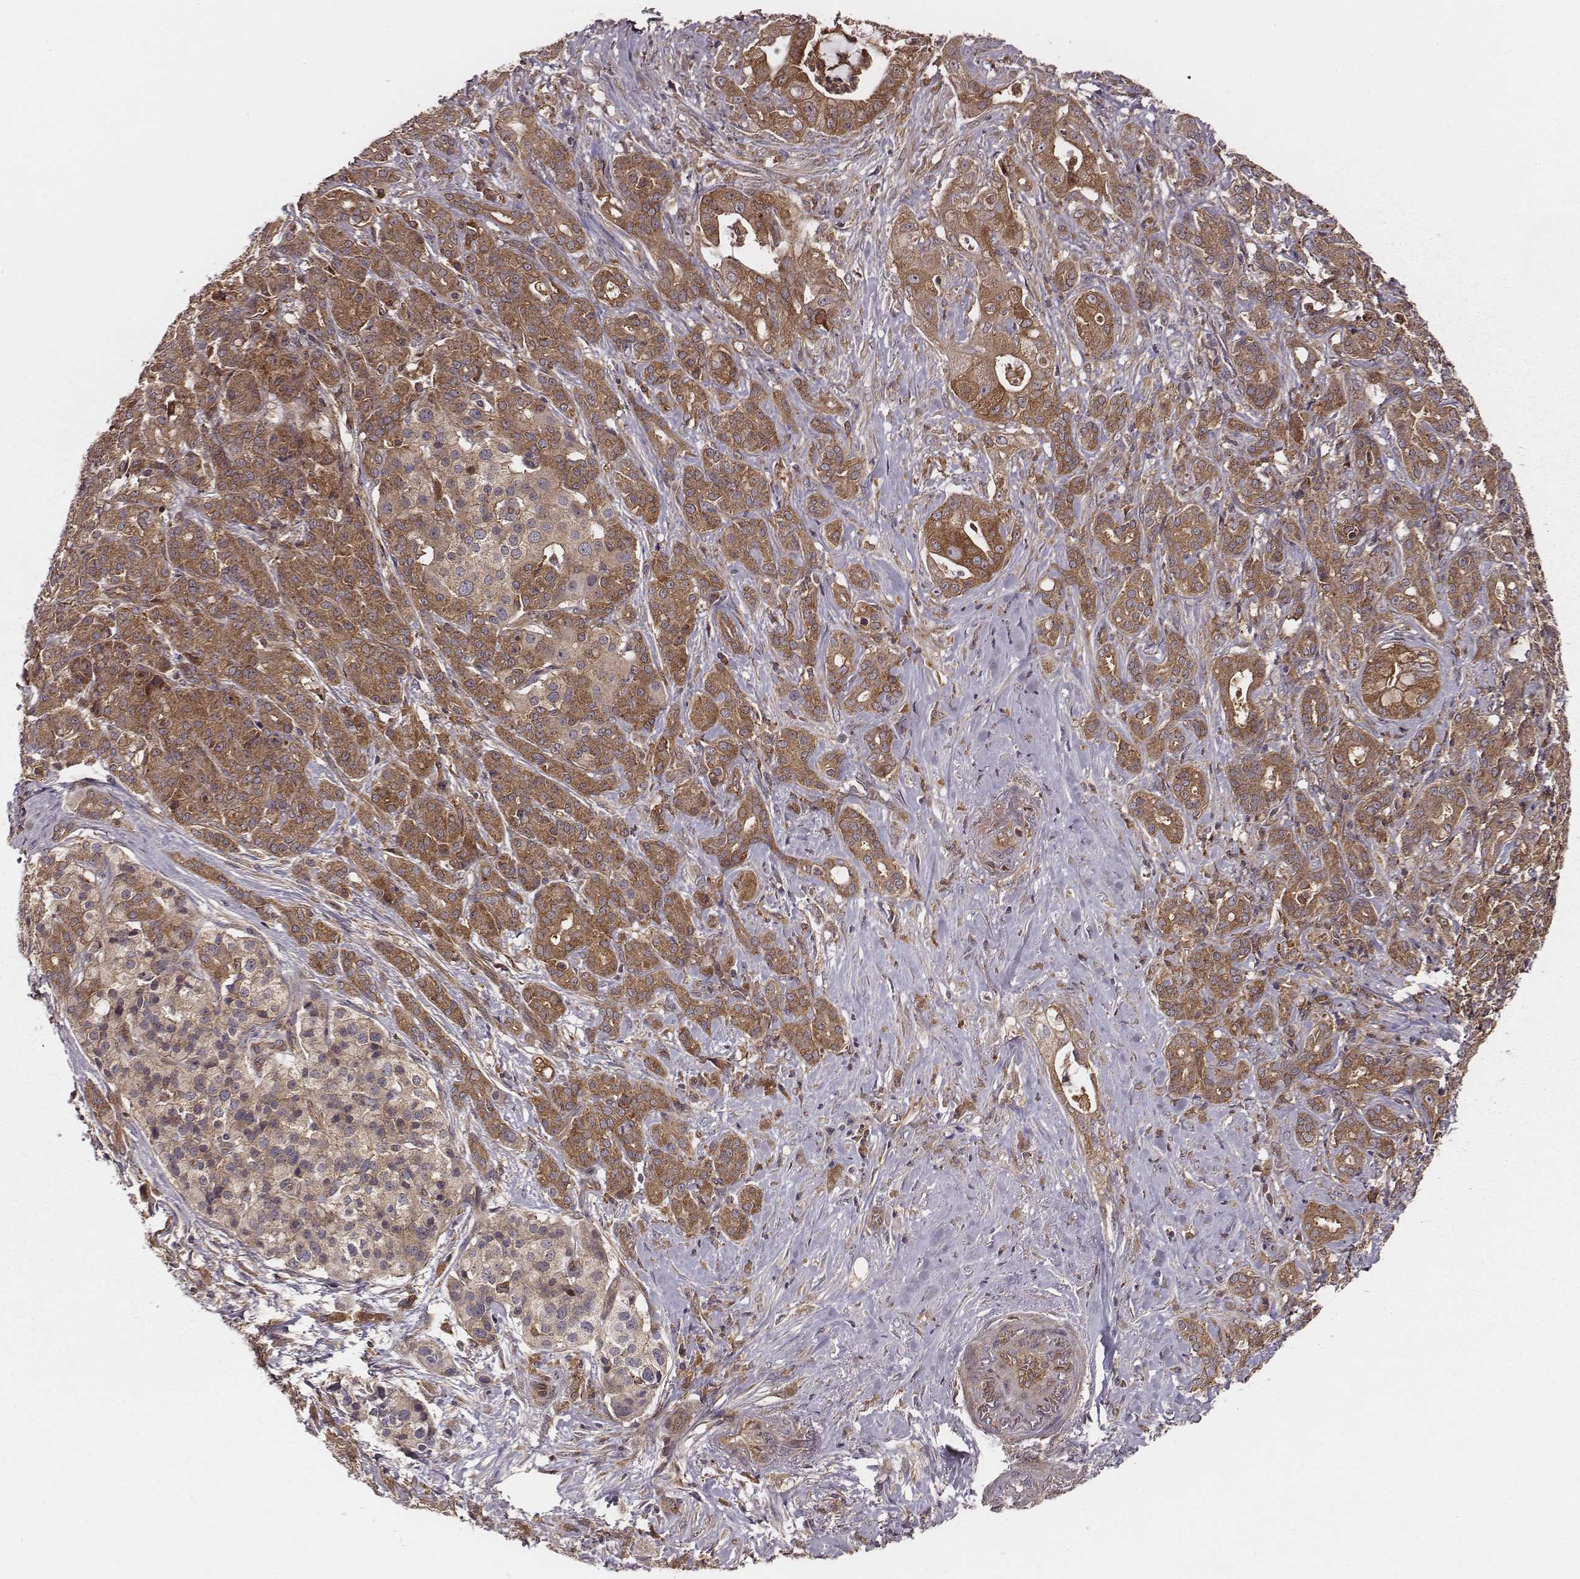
{"staining": {"intensity": "strong", "quantity": ">75%", "location": "cytoplasmic/membranous"}, "tissue": "pancreatic cancer", "cell_type": "Tumor cells", "image_type": "cancer", "snomed": [{"axis": "morphology", "description": "Normal tissue, NOS"}, {"axis": "morphology", "description": "Inflammation, NOS"}, {"axis": "morphology", "description": "Adenocarcinoma, NOS"}, {"axis": "topography", "description": "Pancreas"}], "caption": "Immunohistochemical staining of pancreatic adenocarcinoma displays strong cytoplasmic/membranous protein staining in approximately >75% of tumor cells.", "gene": "VPS26A", "patient": {"sex": "male", "age": 57}}